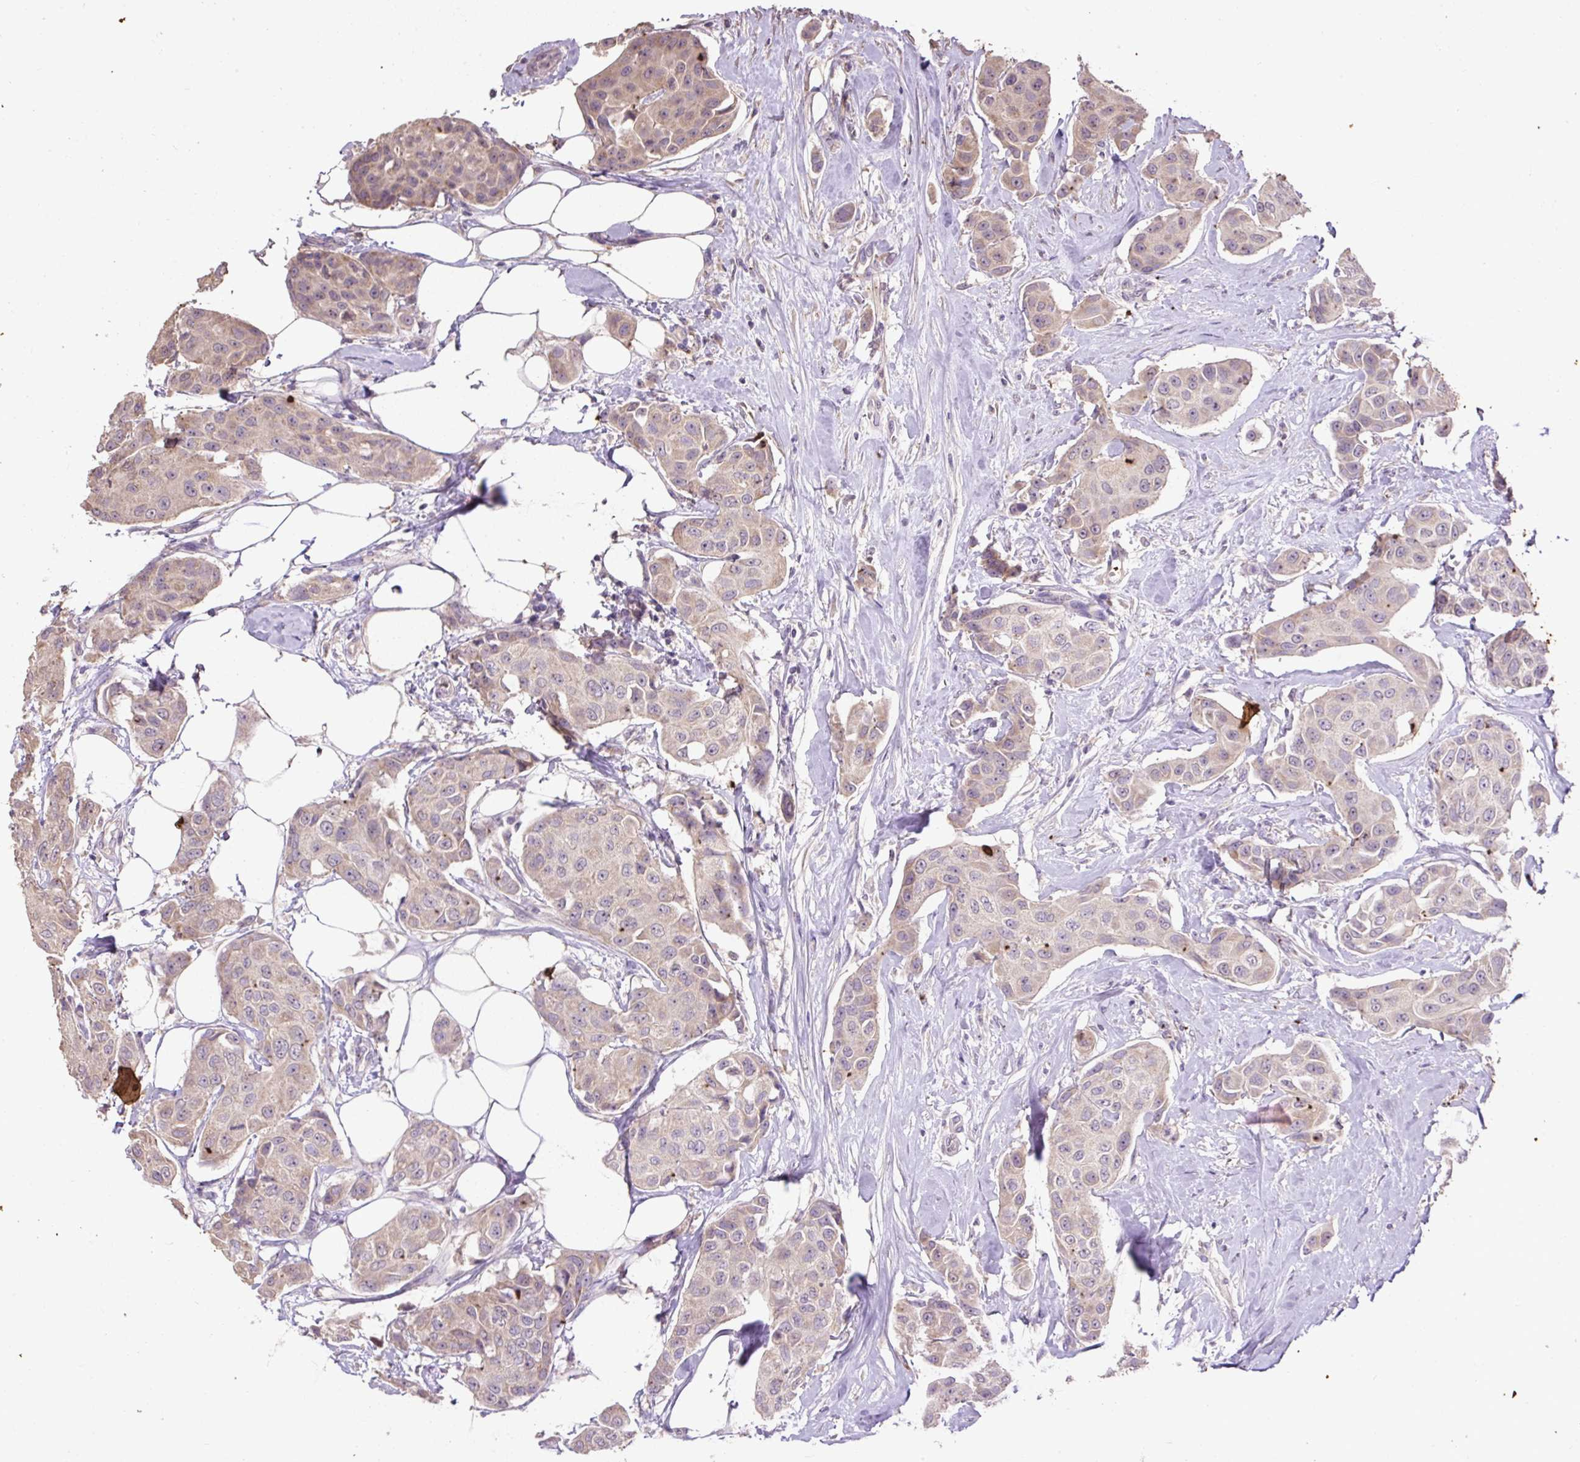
{"staining": {"intensity": "weak", "quantity": "25%-75%", "location": "cytoplasmic/membranous"}, "tissue": "breast cancer", "cell_type": "Tumor cells", "image_type": "cancer", "snomed": [{"axis": "morphology", "description": "Duct carcinoma"}, {"axis": "topography", "description": "Breast"}, {"axis": "topography", "description": "Lymph node"}], "caption": "Weak cytoplasmic/membranous protein positivity is identified in approximately 25%-75% of tumor cells in breast cancer (intraductal carcinoma).", "gene": "LRTM2", "patient": {"sex": "female", "age": 80}}